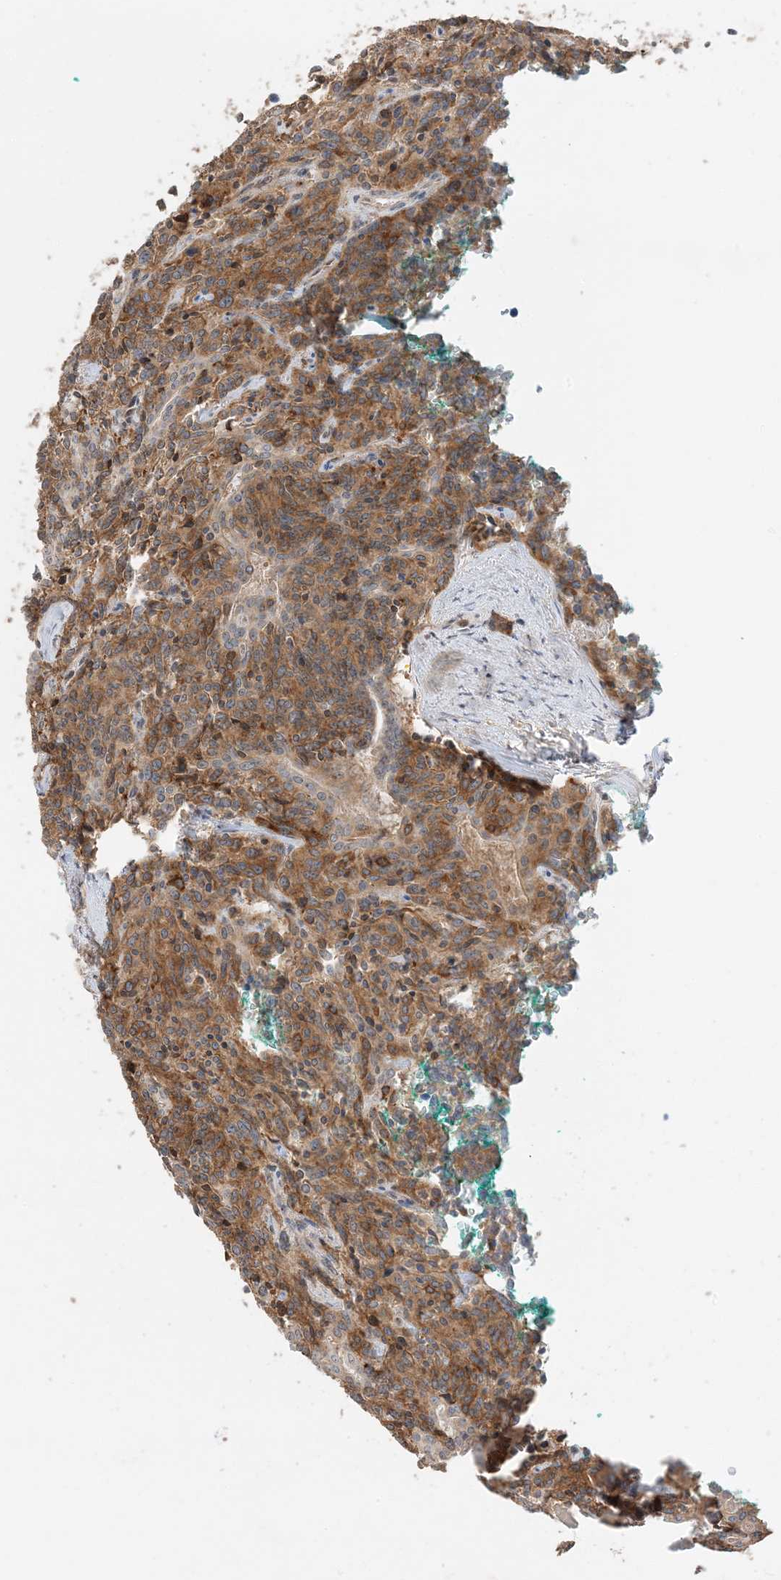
{"staining": {"intensity": "moderate", "quantity": ">75%", "location": "cytoplasmic/membranous"}, "tissue": "carcinoid", "cell_type": "Tumor cells", "image_type": "cancer", "snomed": [{"axis": "morphology", "description": "Carcinoid, malignant, NOS"}, {"axis": "topography", "description": "Lung"}], "caption": "Malignant carcinoid tissue demonstrates moderate cytoplasmic/membranous positivity in about >75% of tumor cells", "gene": "ZBTB41", "patient": {"sex": "female", "age": 46}}